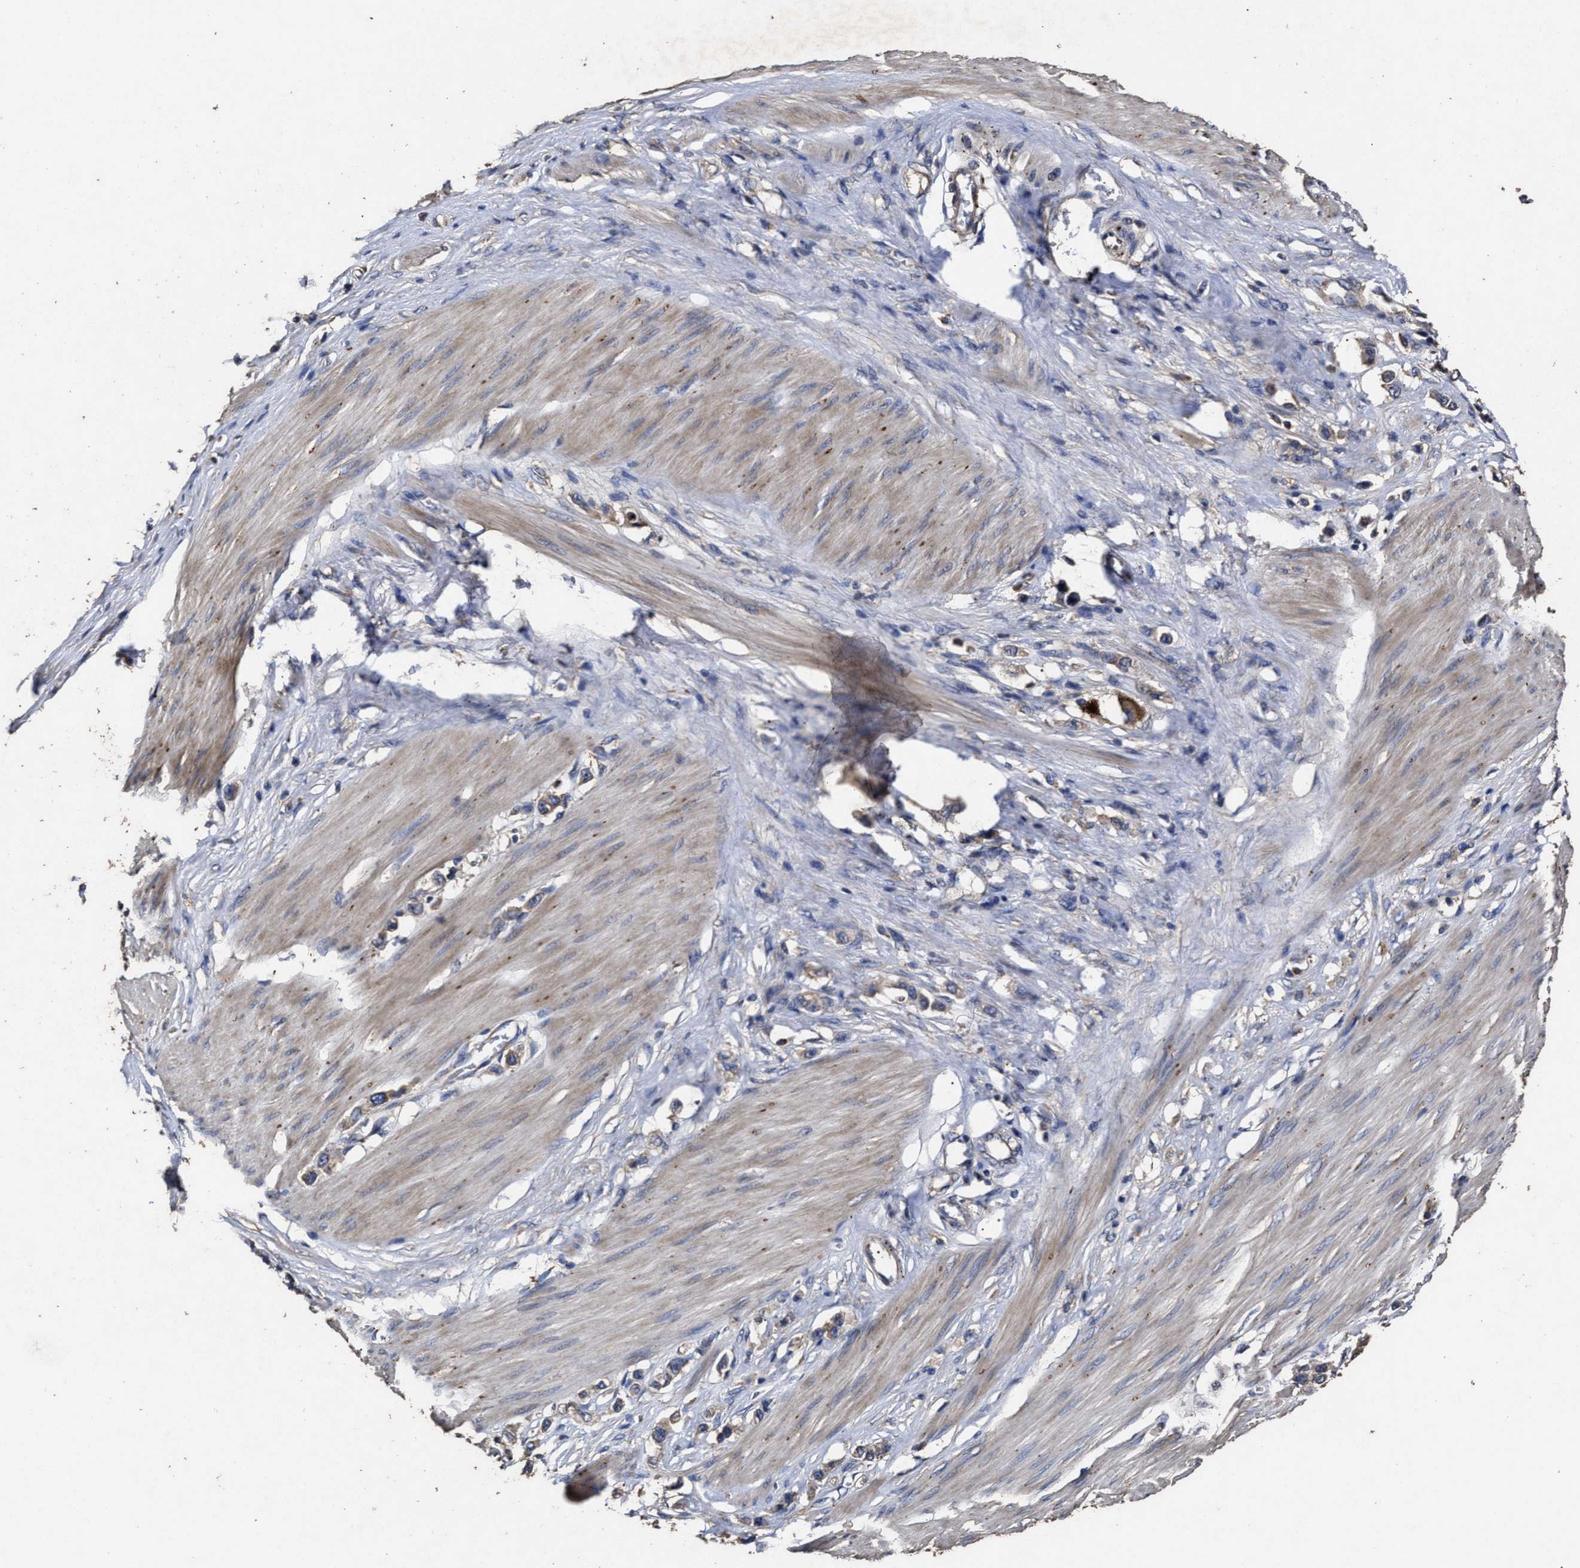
{"staining": {"intensity": "weak", "quantity": ">75%", "location": "cytoplasmic/membranous"}, "tissue": "stomach cancer", "cell_type": "Tumor cells", "image_type": "cancer", "snomed": [{"axis": "morphology", "description": "Adenocarcinoma, NOS"}, {"axis": "topography", "description": "Stomach"}], "caption": "The photomicrograph displays a brown stain indicating the presence of a protein in the cytoplasmic/membranous of tumor cells in stomach cancer (adenocarcinoma). The staining is performed using DAB brown chromogen to label protein expression. The nuclei are counter-stained blue using hematoxylin.", "gene": "PPM1K", "patient": {"sex": "female", "age": 65}}